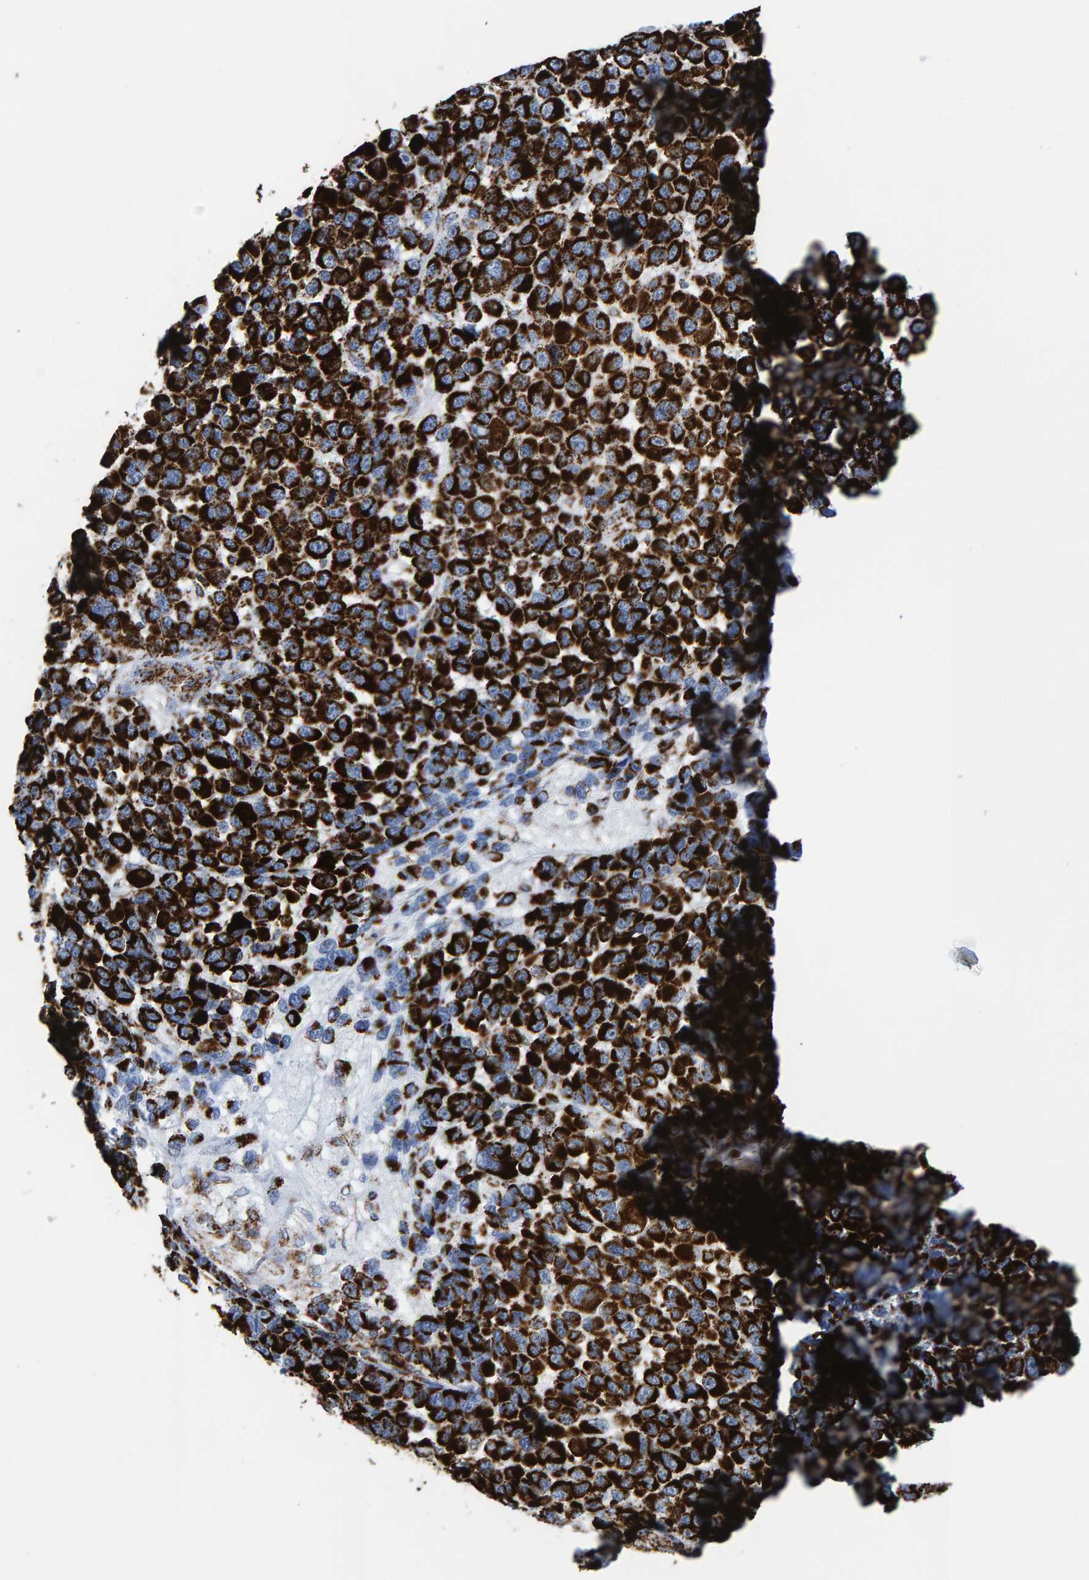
{"staining": {"intensity": "strong", "quantity": ">75%", "location": "cytoplasmic/membranous"}, "tissue": "melanoma", "cell_type": "Tumor cells", "image_type": "cancer", "snomed": [{"axis": "morphology", "description": "Malignant melanoma, NOS"}, {"axis": "topography", "description": "Skin"}], "caption": "Immunohistochemical staining of malignant melanoma exhibits high levels of strong cytoplasmic/membranous positivity in approximately >75% of tumor cells.", "gene": "ENSG00000262660", "patient": {"sex": "male", "age": 53}}